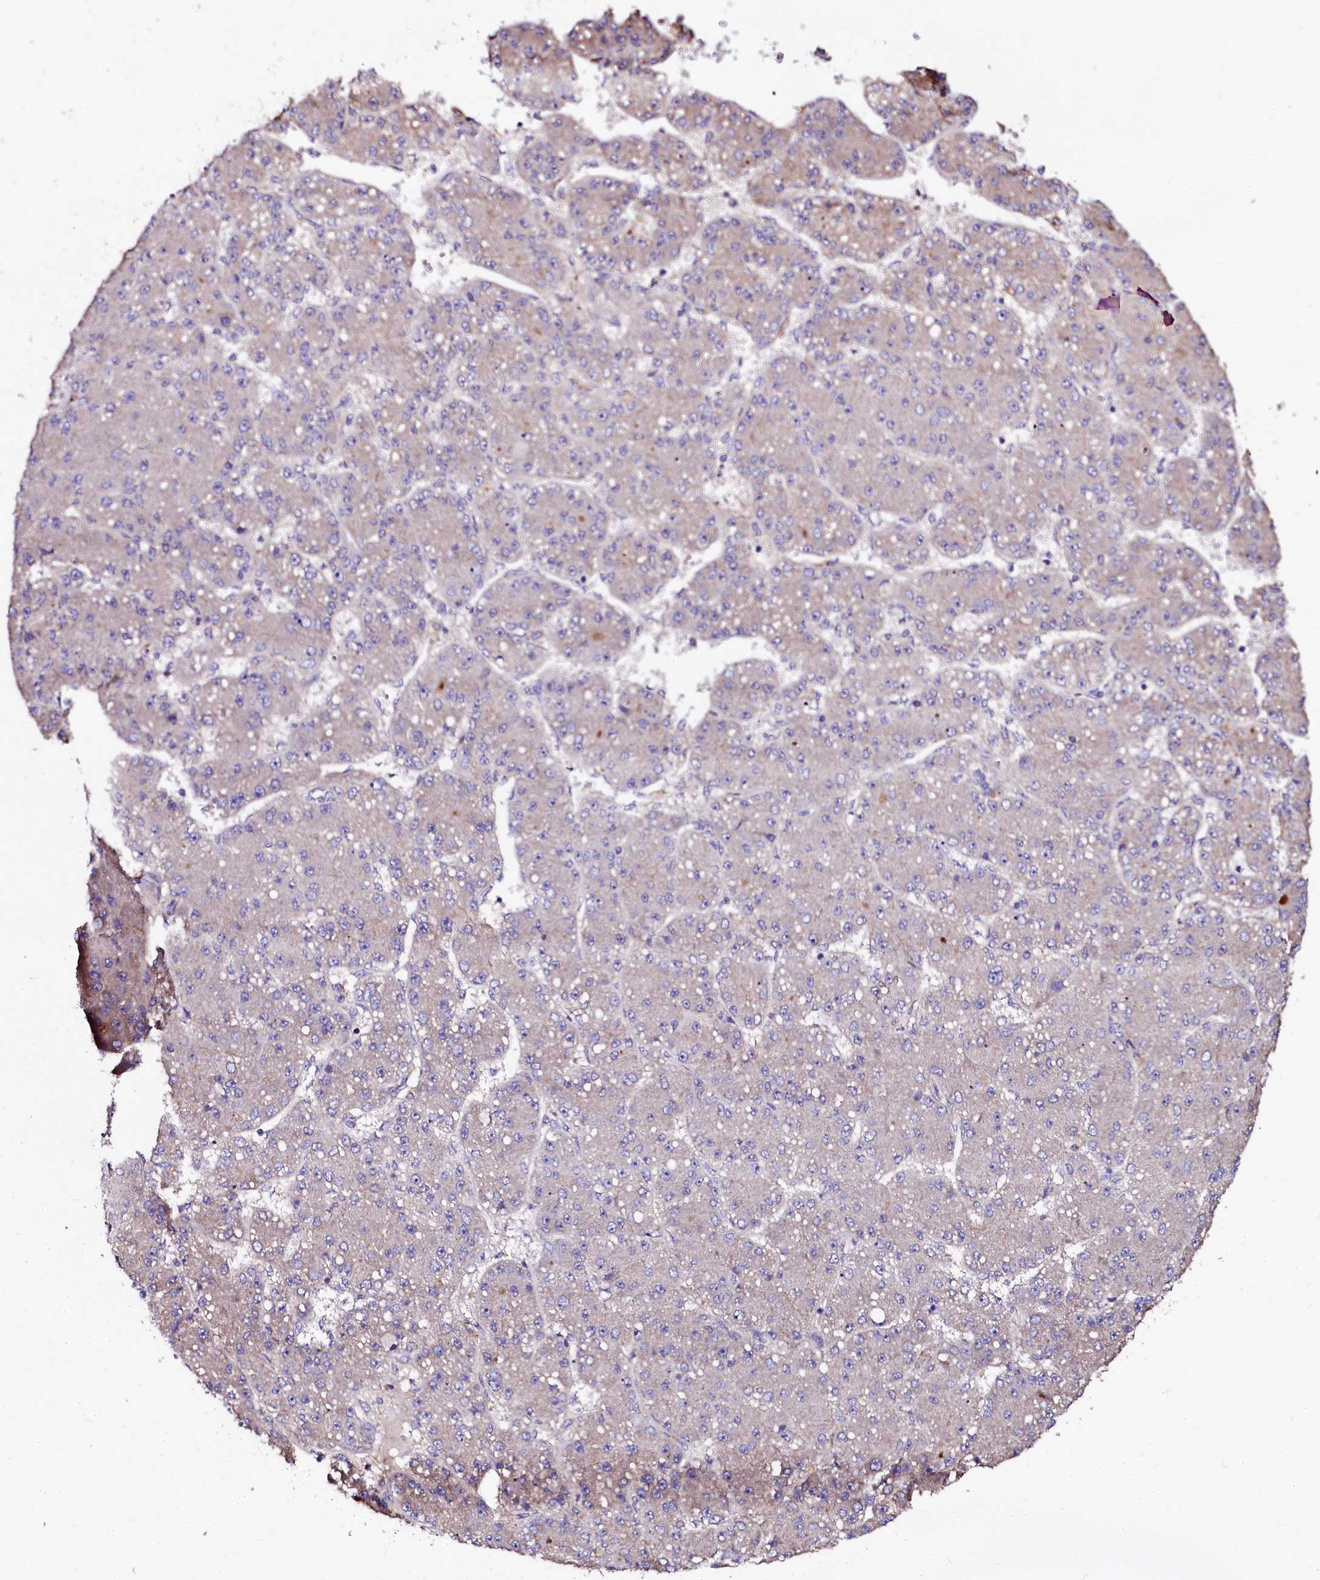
{"staining": {"intensity": "negative", "quantity": "none", "location": "none"}, "tissue": "liver cancer", "cell_type": "Tumor cells", "image_type": "cancer", "snomed": [{"axis": "morphology", "description": "Carcinoma, Hepatocellular, NOS"}, {"axis": "topography", "description": "Liver"}], "caption": "Immunohistochemical staining of human hepatocellular carcinoma (liver) exhibits no significant staining in tumor cells. The staining is performed using DAB (3,3'-diaminobenzidine) brown chromogen with nuclei counter-stained in using hematoxylin.", "gene": "APPL2", "patient": {"sex": "male", "age": 67}}